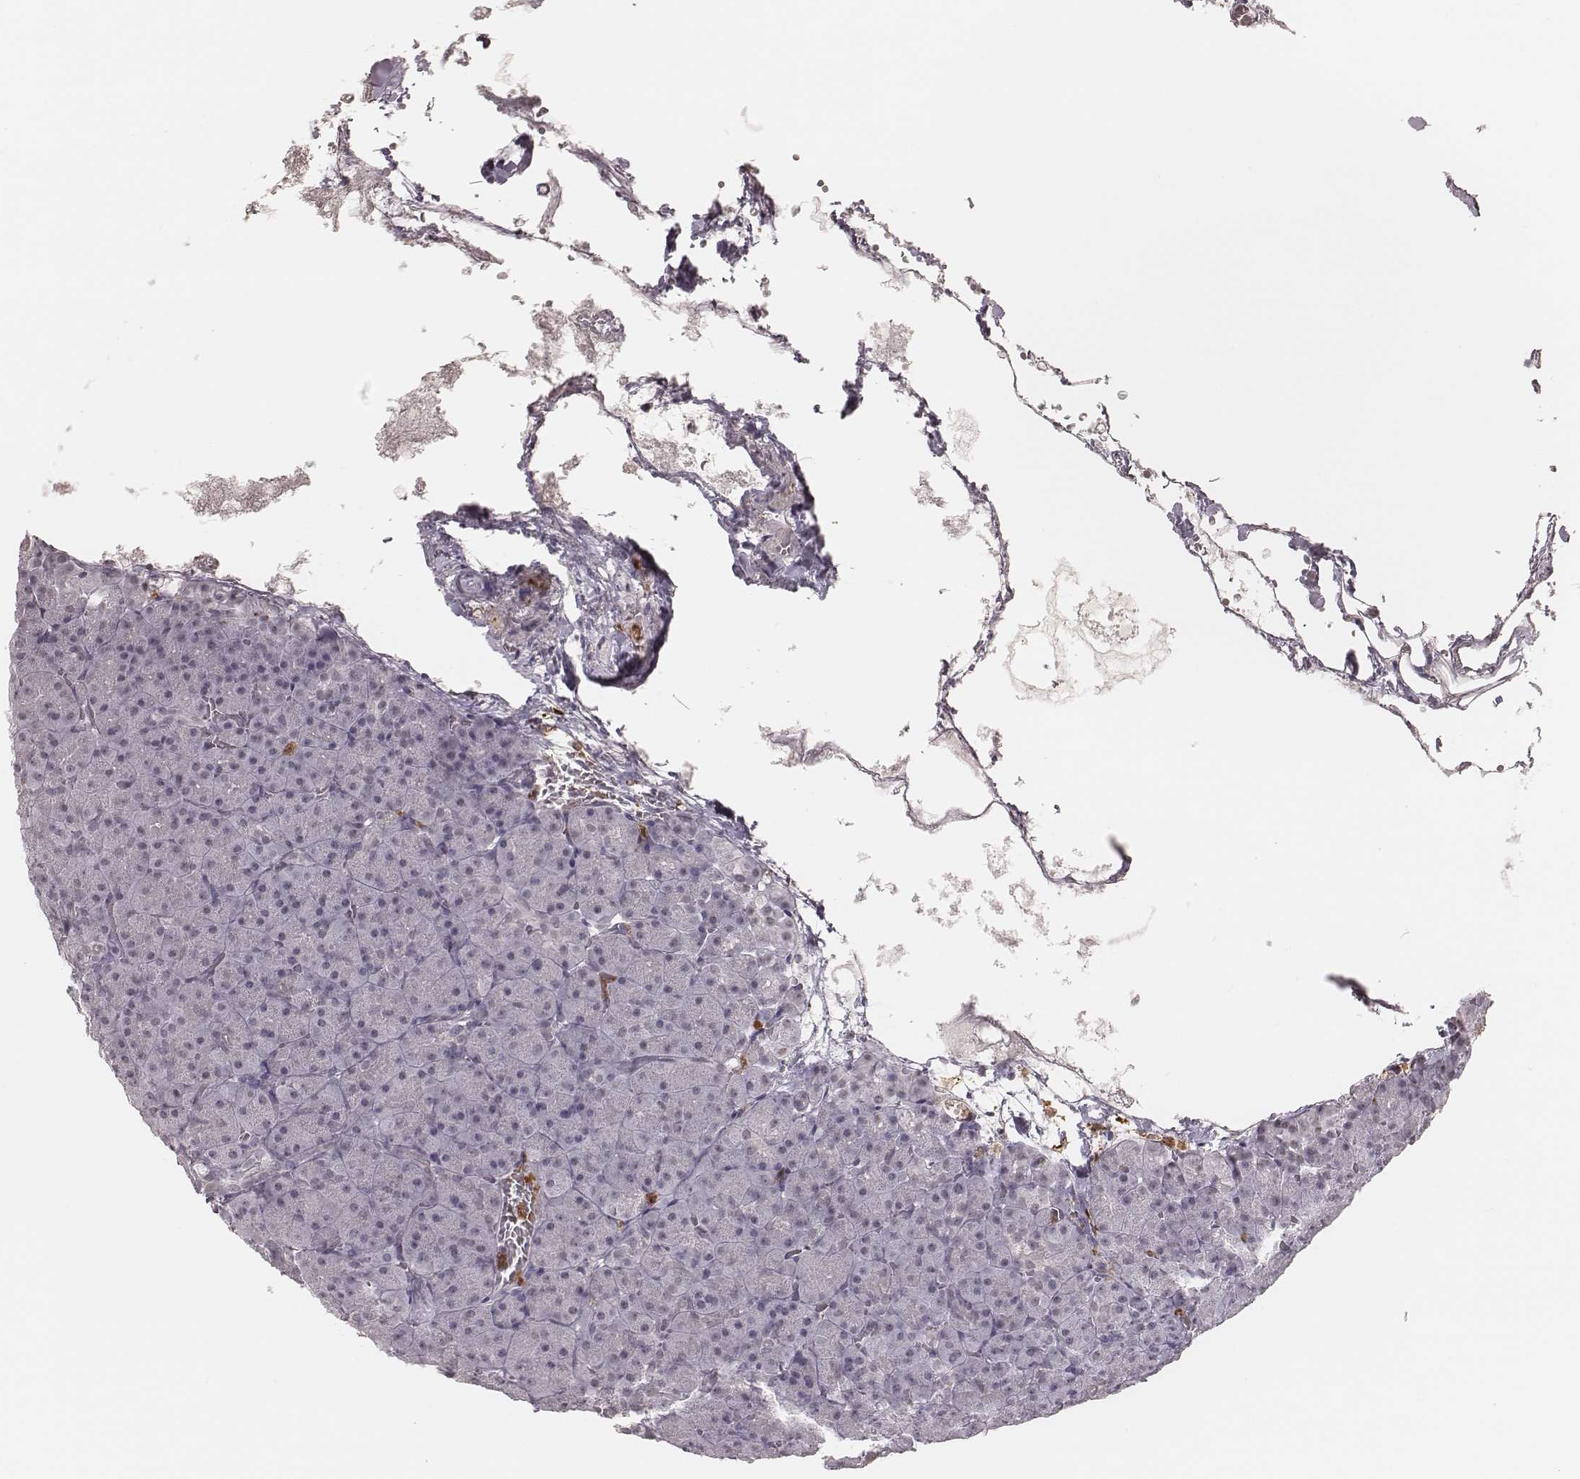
{"staining": {"intensity": "negative", "quantity": "none", "location": "none"}, "tissue": "pancreas", "cell_type": "Exocrine glandular cells", "image_type": "normal", "snomed": [{"axis": "morphology", "description": "Normal tissue, NOS"}, {"axis": "topography", "description": "Pancreas"}], "caption": "This is an immunohistochemistry (IHC) photomicrograph of benign human pancreas. There is no positivity in exocrine glandular cells.", "gene": "KITLG", "patient": {"sex": "female", "age": 74}}